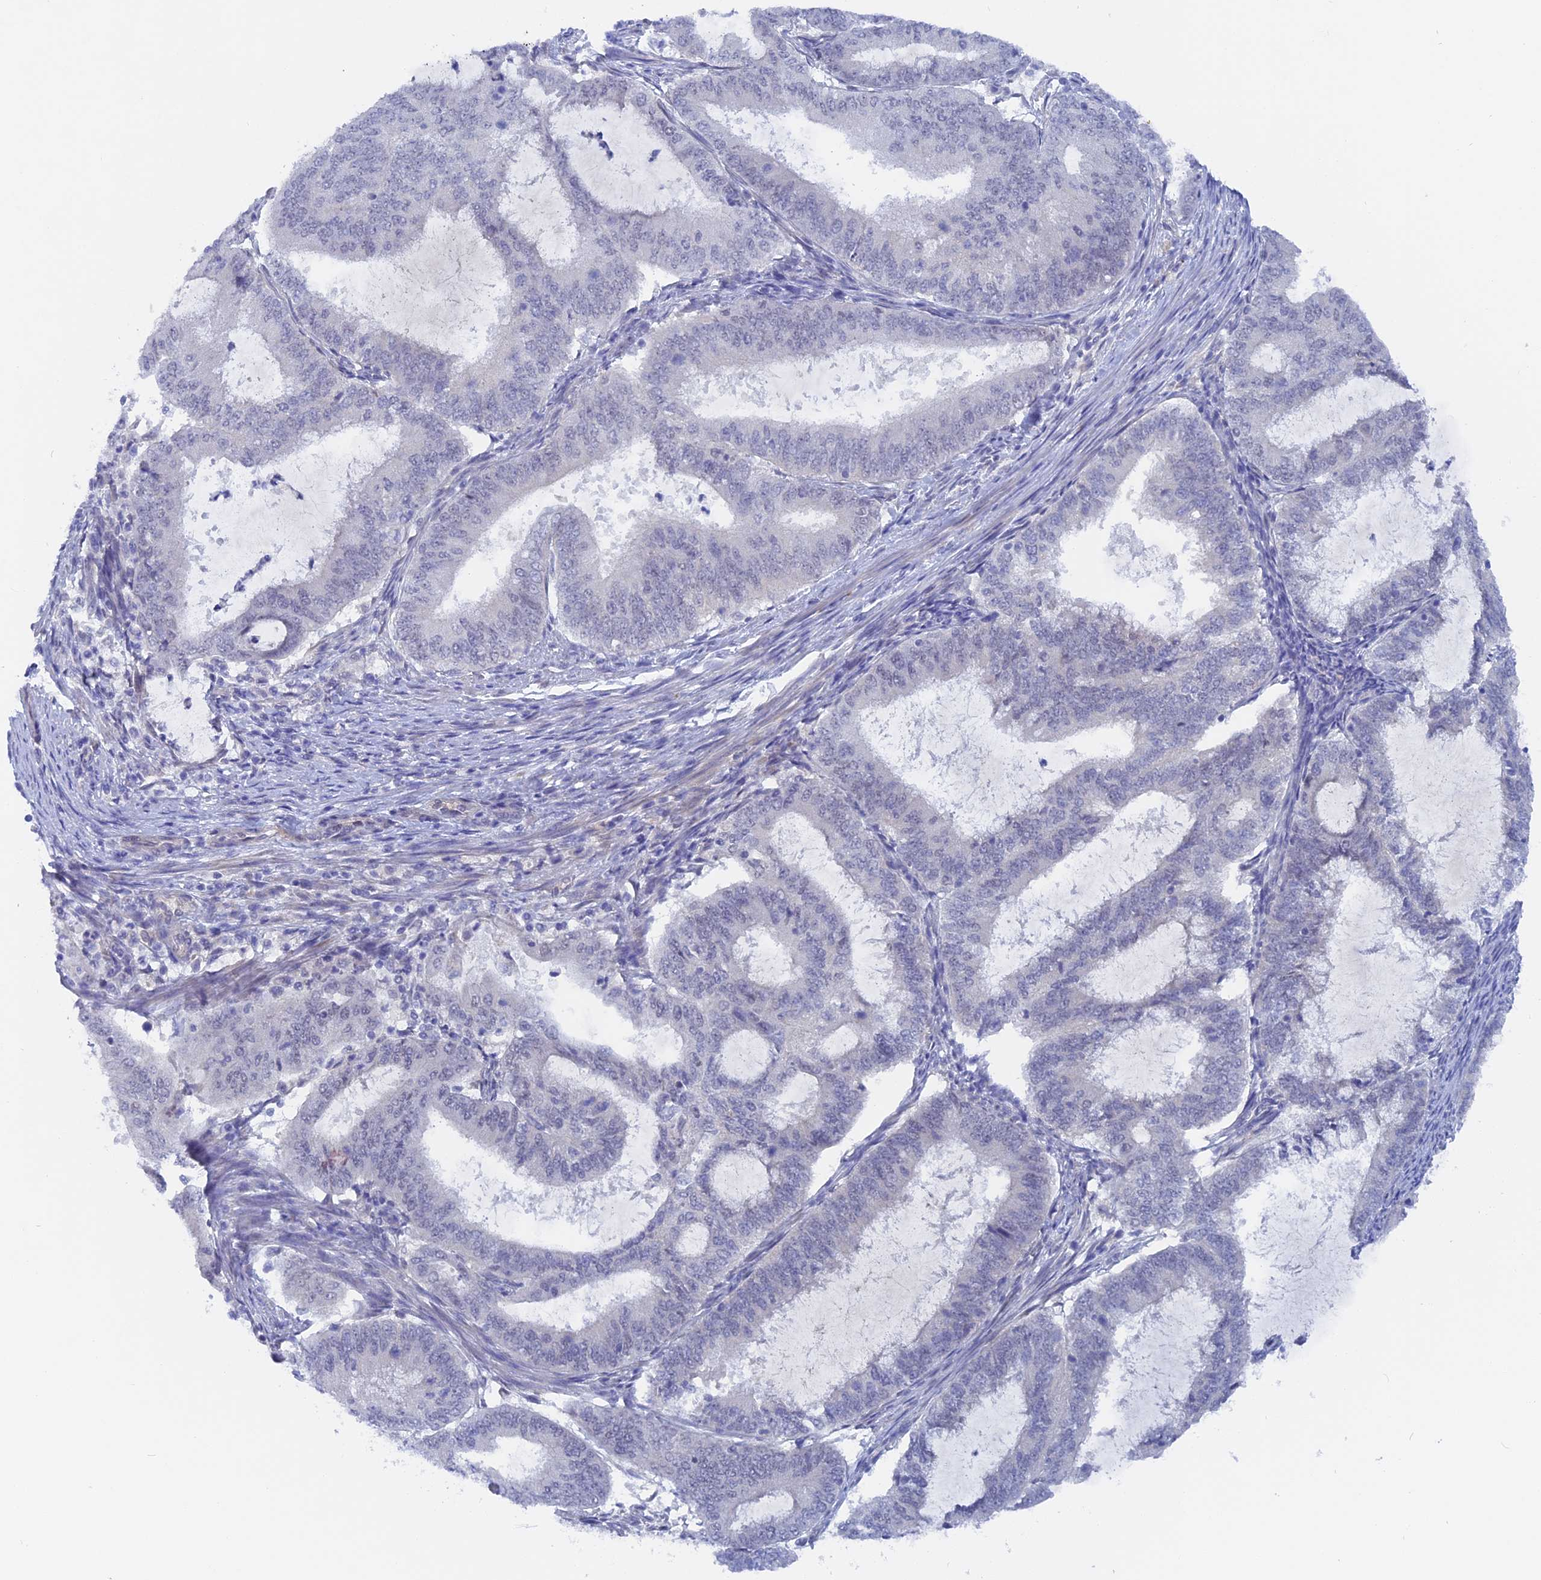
{"staining": {"intensity": "negative", "quantity": "none", "location": "none"}, "tissue": "endometrial cancer", "cell_type": "Tumor cells", "image_type": "cancer", "snomed": [{"axis": "morphology", "description": "Adenocarcinoma, NOS"}, {"axis": "topography", "description": "Endometrium"}], "caption": "There is no significant positivity in tumor cells of endometrial cancer (adenocarcinoma).", "gene": "DACT3", "patient": {"sex": "female", "age": 51}}